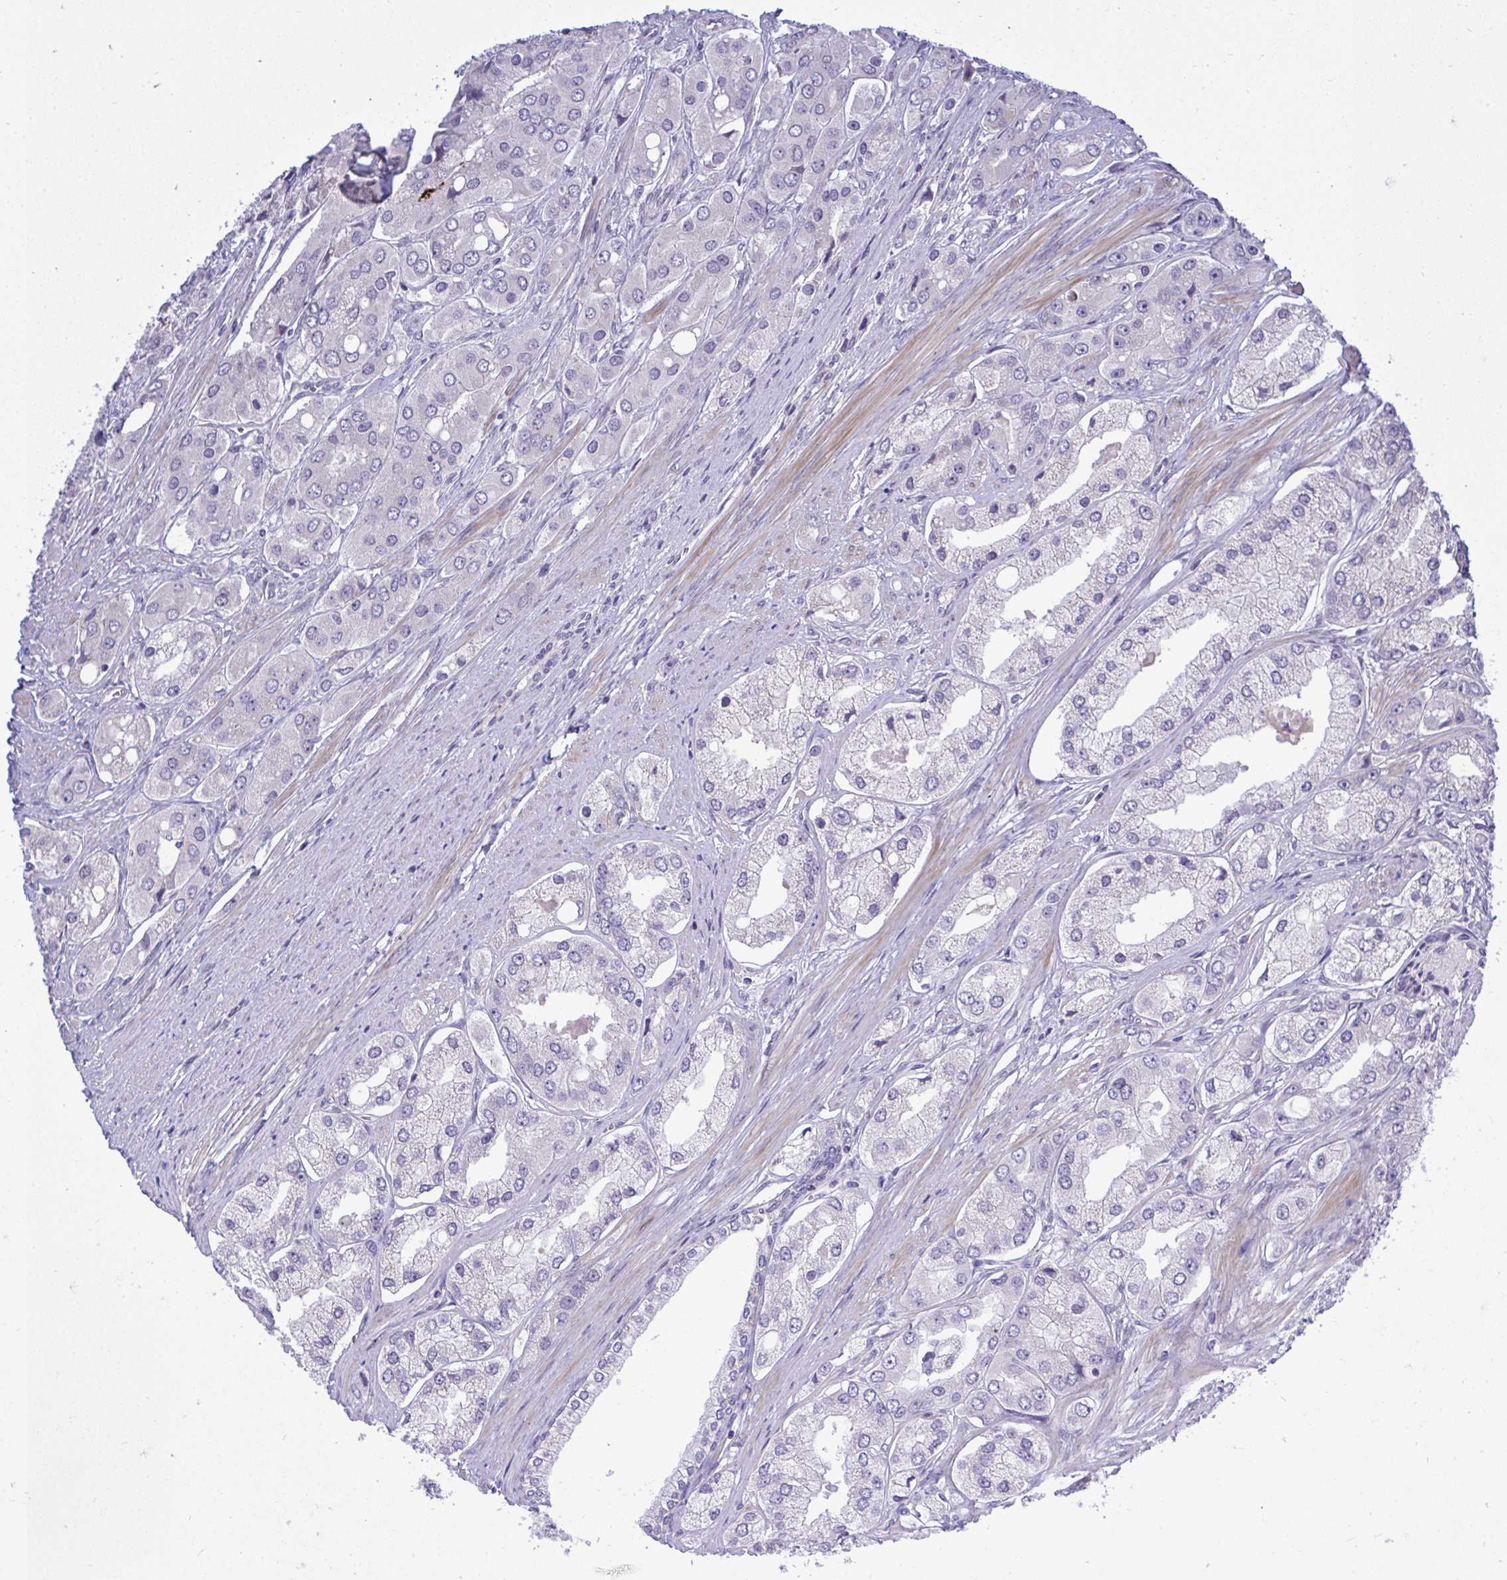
{"staining": {"intensity": "negative", "quantity": "none", "location": "none"}, "tissue": "prostate cancer", "cell_type": "Tumor cells", "image_type": "cancer", "snomed": [{"axis": "morphology", "description": "Adenocarcinoma, Low grade"}, {"axis": "topography", "description": "Prostate"}], "caption": "This is an IHC histopathology image of human prostate cancer (adenocarcinoma (low-grade)). There is no expression in tumor cells.", "gene": "HMBOX1", "patient": {"sex": "male", "age": 69}}